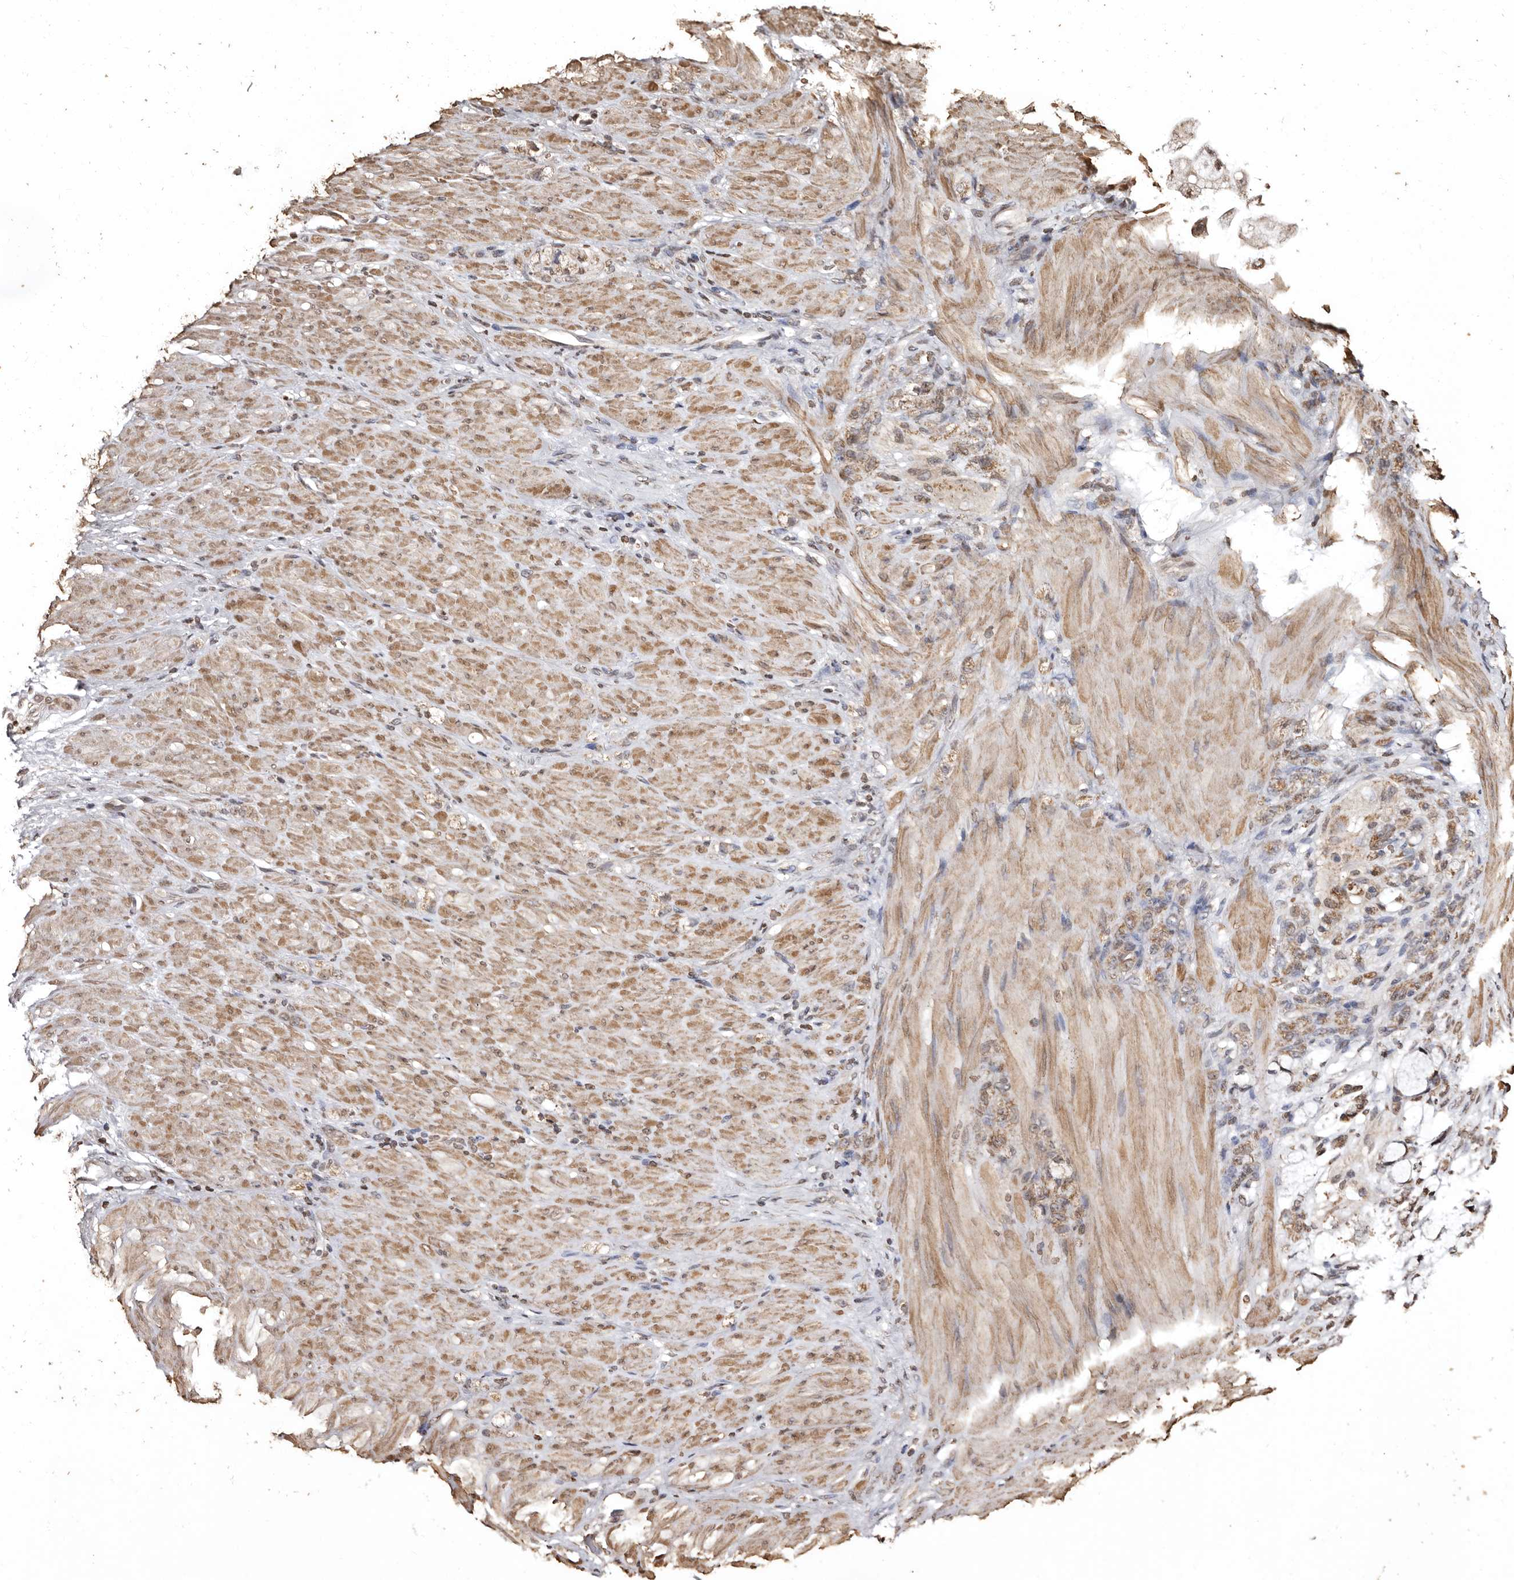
{"staining": {"intensity": "weak", "quantity": ">75%", "location": "cytoplasmic/membranous"}, "tissue": "stomach cancer", "cell_type": "Tumor cells", "image_type": "cancer", "snomed": [{"axis": "morphology", "description": "Normal tissue, NOS"}, {"axis": "morphology", "description": "Adenocarcinoma, NOS"}, {"axis": "topography", "description": "Stomach"}], "caption": "This photomicrograph shows immunohistochemistry staining of human stomach cancer (adenocarcinoma), with low weak cytoplasmic/membranous staining in approximately >75% of tumor cells.", "gene": "CCDC190", "patient": {"sex": "male", "age": 82}}